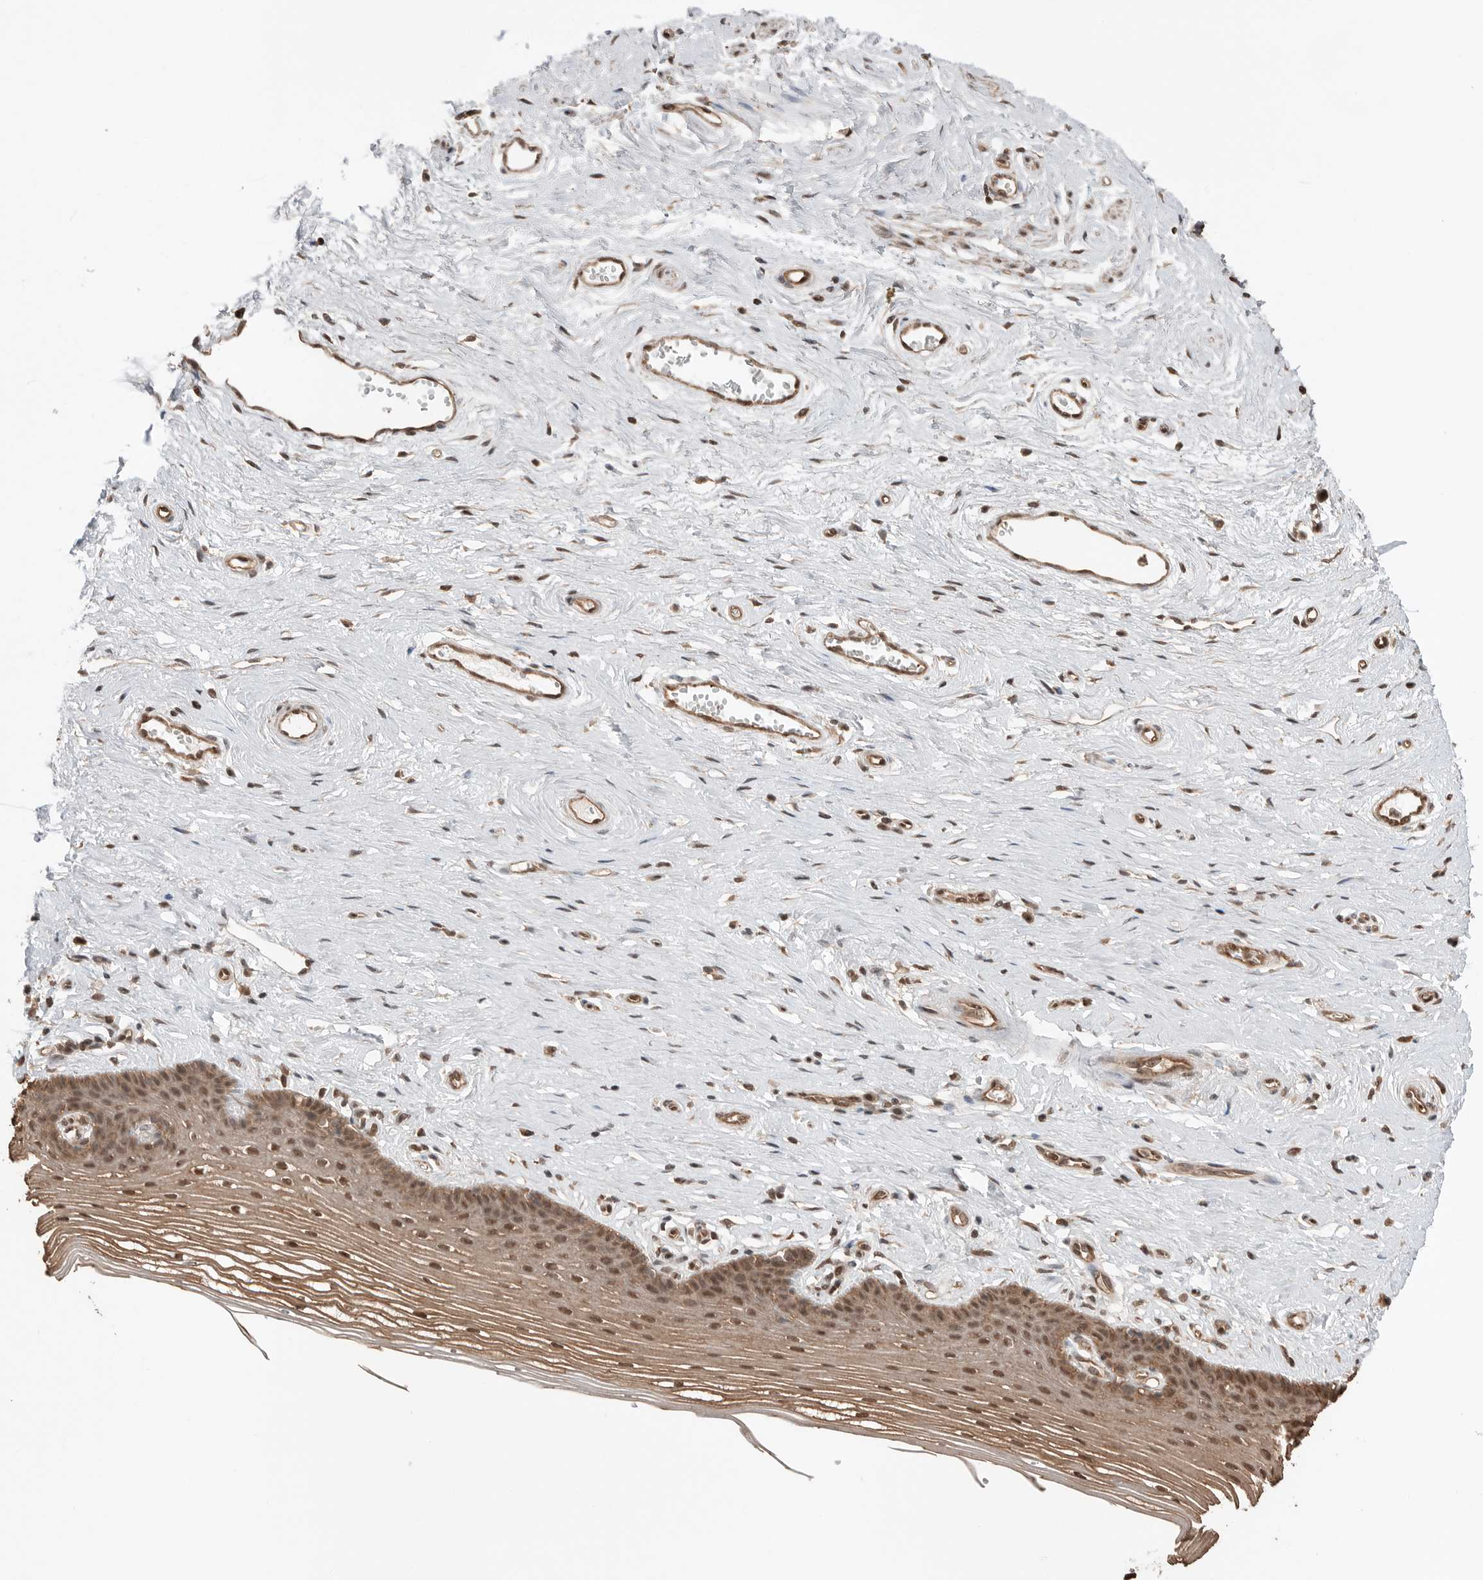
{"staining": {"intensity": "moderate", "quantity": ">75%", "location": "cytoplasmic/membranous,nuclear"}, "tissue": "vagina", "cell_type": "Squamous epithelial cells", "image_type": "normal", "snomed": [{"axis": "morphology", "description": "Normal tissue, NOS"}, {"axis": "topography", "description": "Vagina"}], "caption": "The micrograph exhibits staining of normal vagina, revealing moderate cytoplasmic/membranous,nuclear protein staining (brown color) within squamous epithelial cells.", "gene": "PEAK1", "patient": {"sex": "female", "age": 46}}